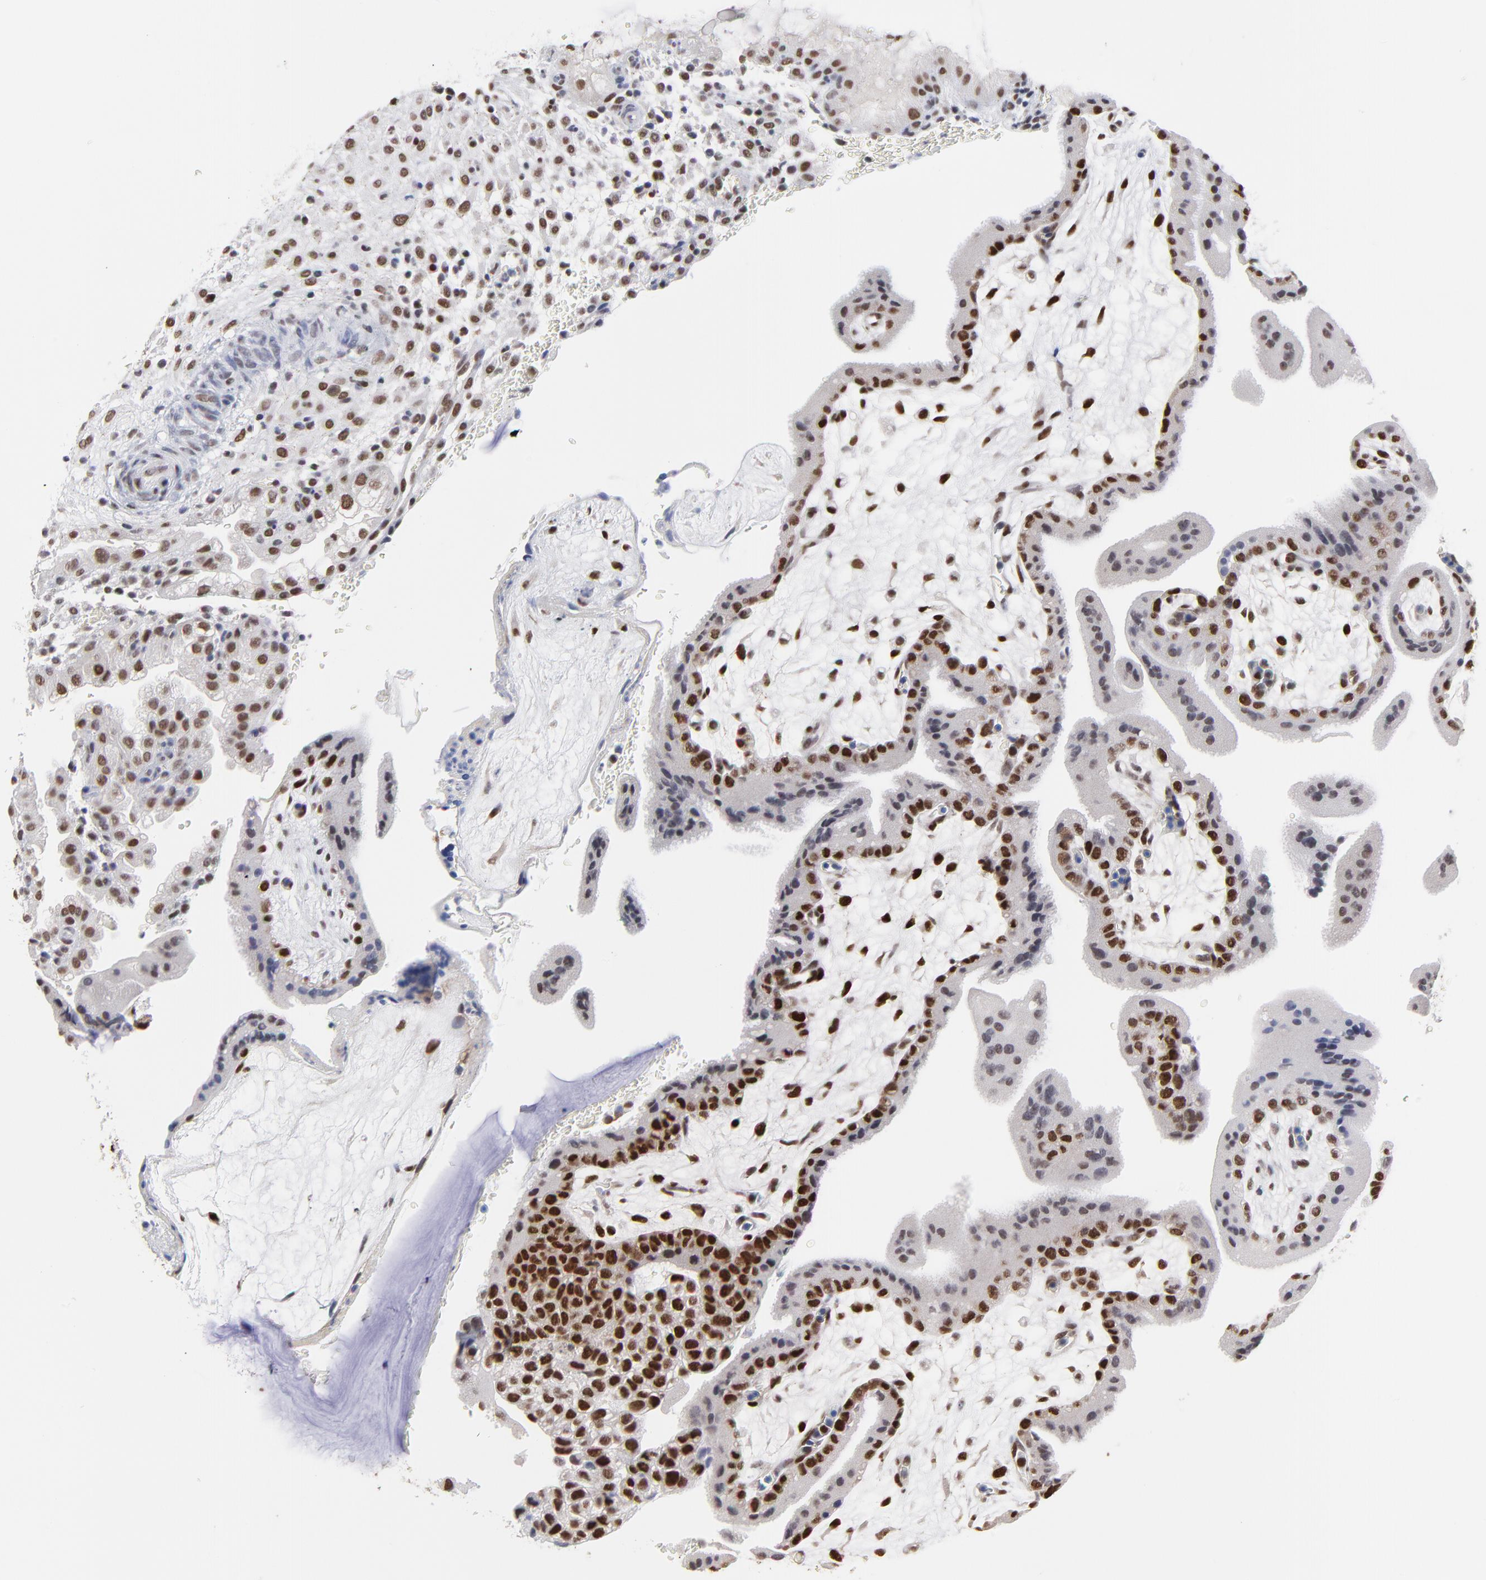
{"staining": {"intensity": "moderate", "quantity": ">75%", "location": "nuclear"}, "tissue": "placenta", "cell_type": "Decidual cells", "image_type": "normal", "snomed": [{"axis": "morphology", "description": "Normal tissue, NOS"}, {"axis": "topography", "description": "Placenta"}], "caption": "Moderate nuclear staining is appreciated in about >75% of decidual cells in benign placenta.", "gene": "OGFOD1", "patient": {"sex": "female", "age": 35}}